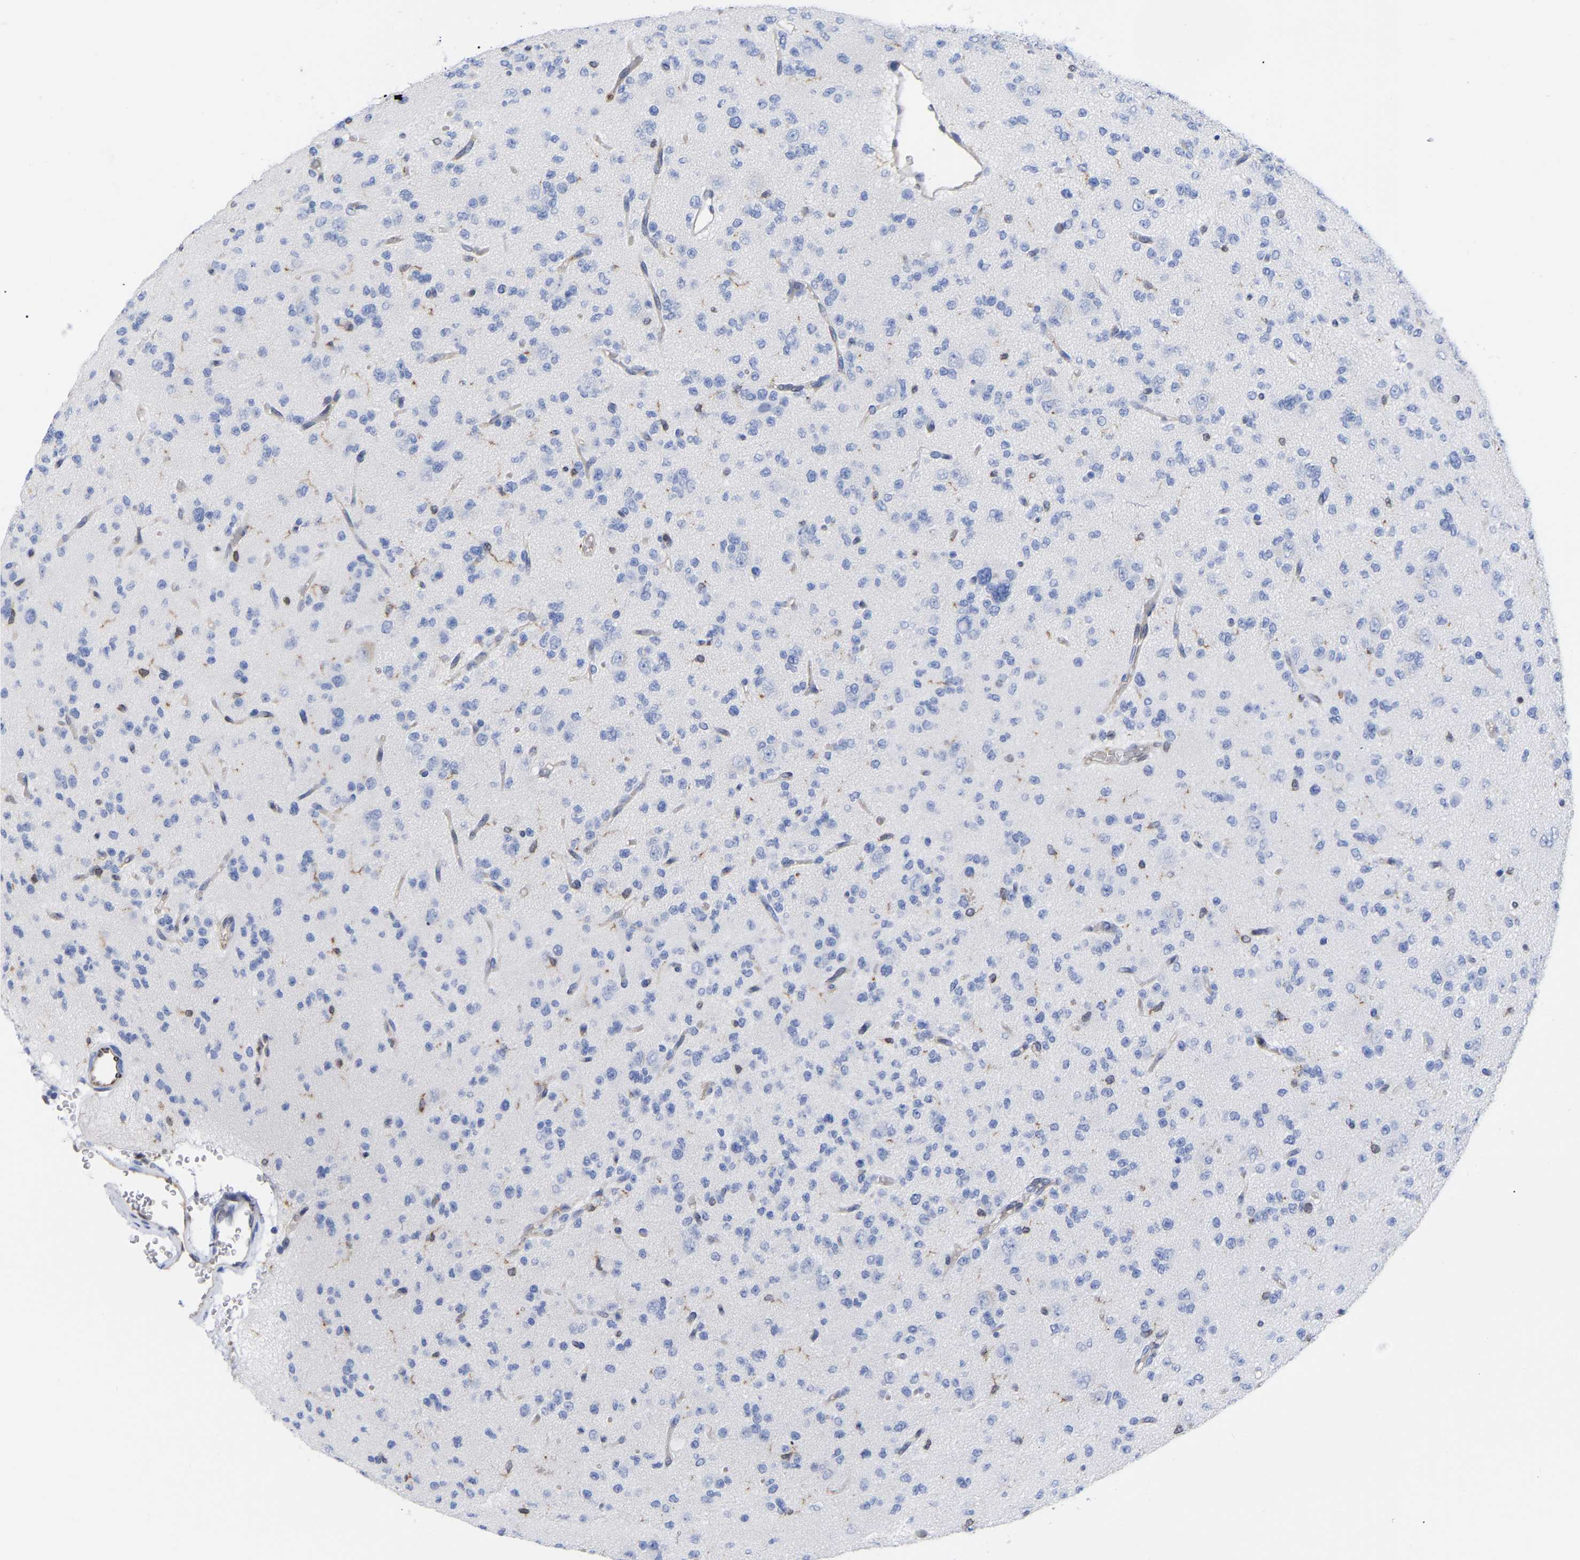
{"staining": {"intensity": "negative", "quantity": "none", "location": "none"}, "tissue": "glioma", "cell_type": "Tumor cells", "image_type": "cancer", "snomed": [{"axis": "morphology", "description": "Glioma, malignant, Low grade"}, {"axis": "topography", "description": "Brain"}], "caption": "Tumor cells show no significant protein staining in glioma. (Brightfield microscopy of DAB immunohistochemistry at high magnification).", "gene": "GIMAP4", "patient": {"sex": "male", "age": 38}}